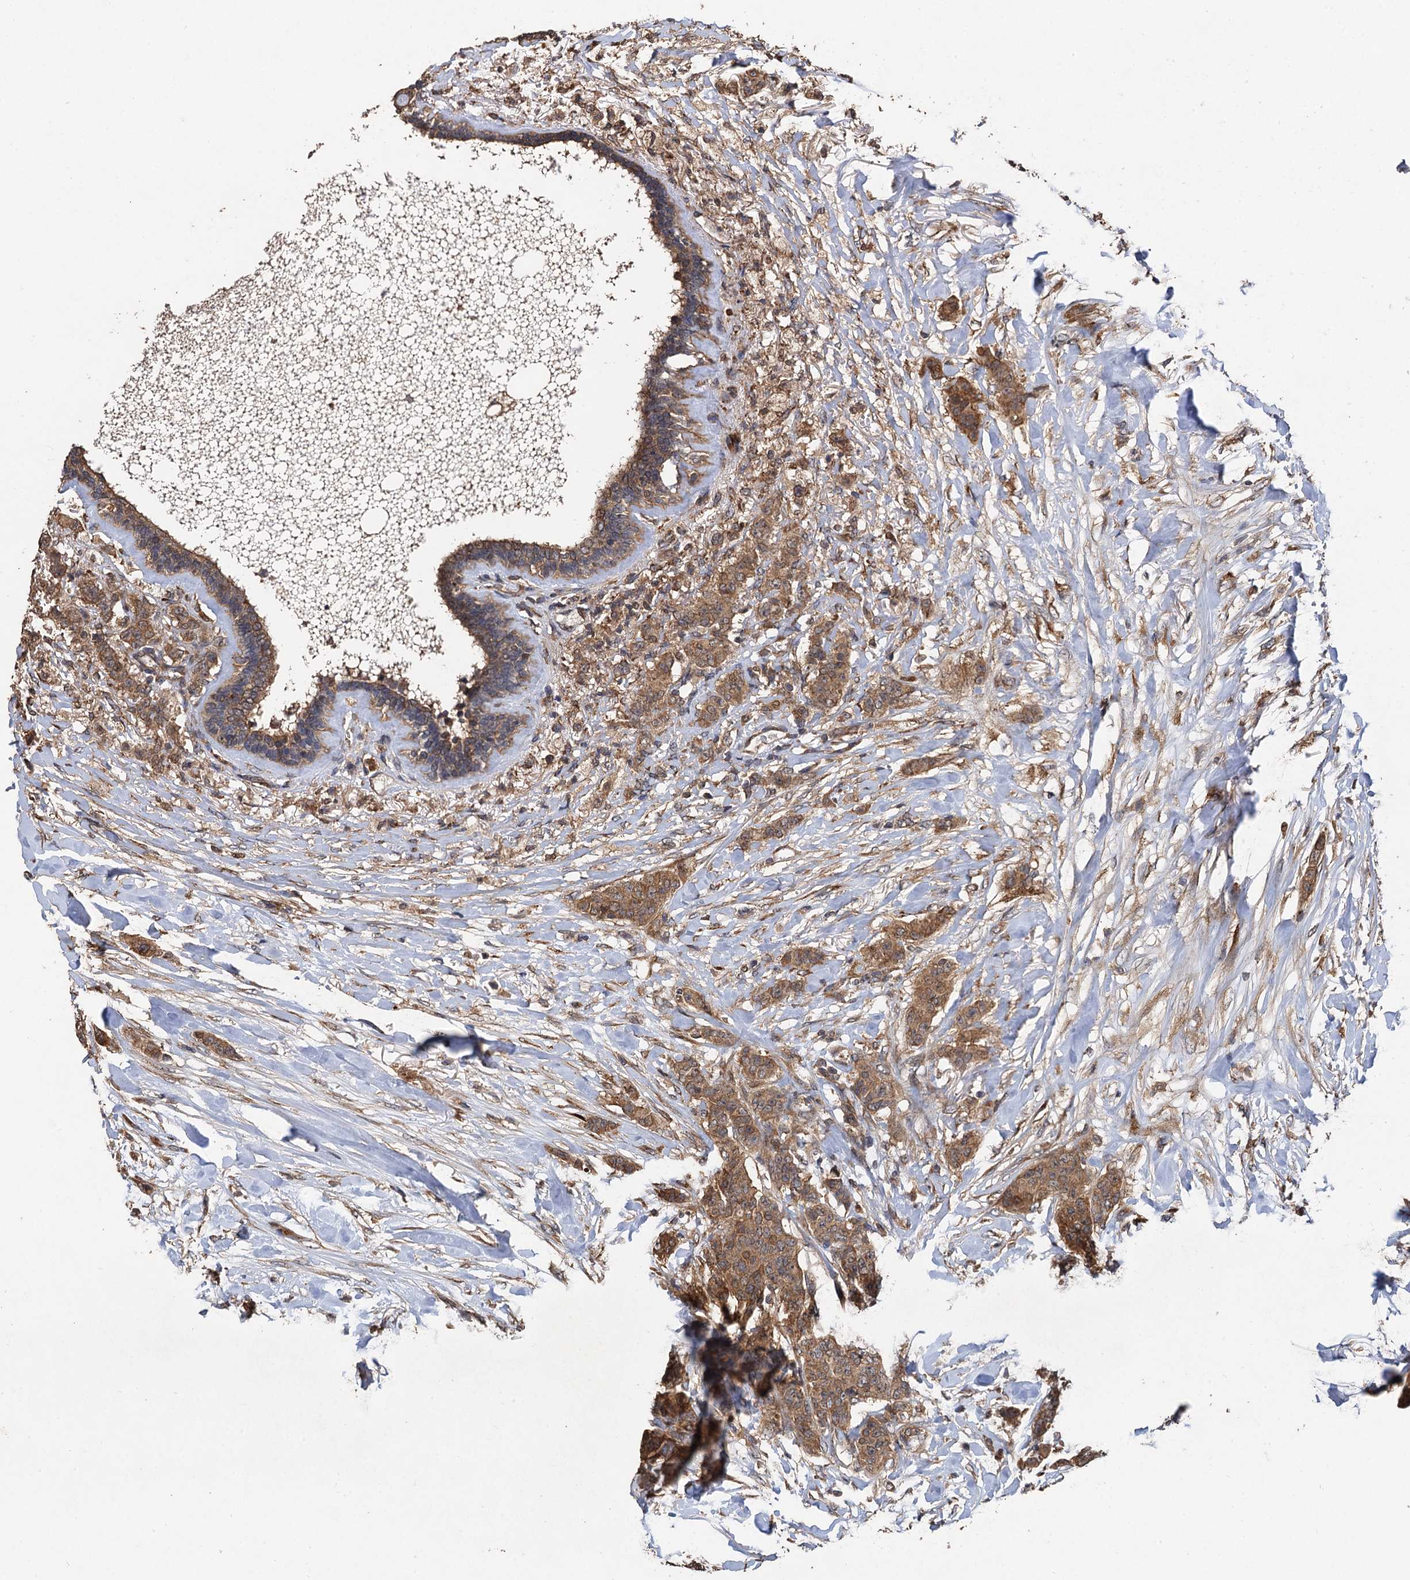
{"staining": {"intensity": "moderate", "quantity": ">75%", "location": "cytoplasmic/membranous"}, "tissue": "breast cancer", "cell_type": "Tumor cells", "image_type": "cancer", "snomed": [{"axis": "morphology", "description": "Duct carcinoma"}, {"axis": "topography", "description": "Breast"}], "caption": "Breast cancer (intraductal carcinoma) was stained to show a protein in brown. There is medium levels of moderate cytoplasmic/membranous expression in approximately >75% of tumor cells.", "gene": "TMEM39B", "patient": {"sex": "female", "age": 40}}